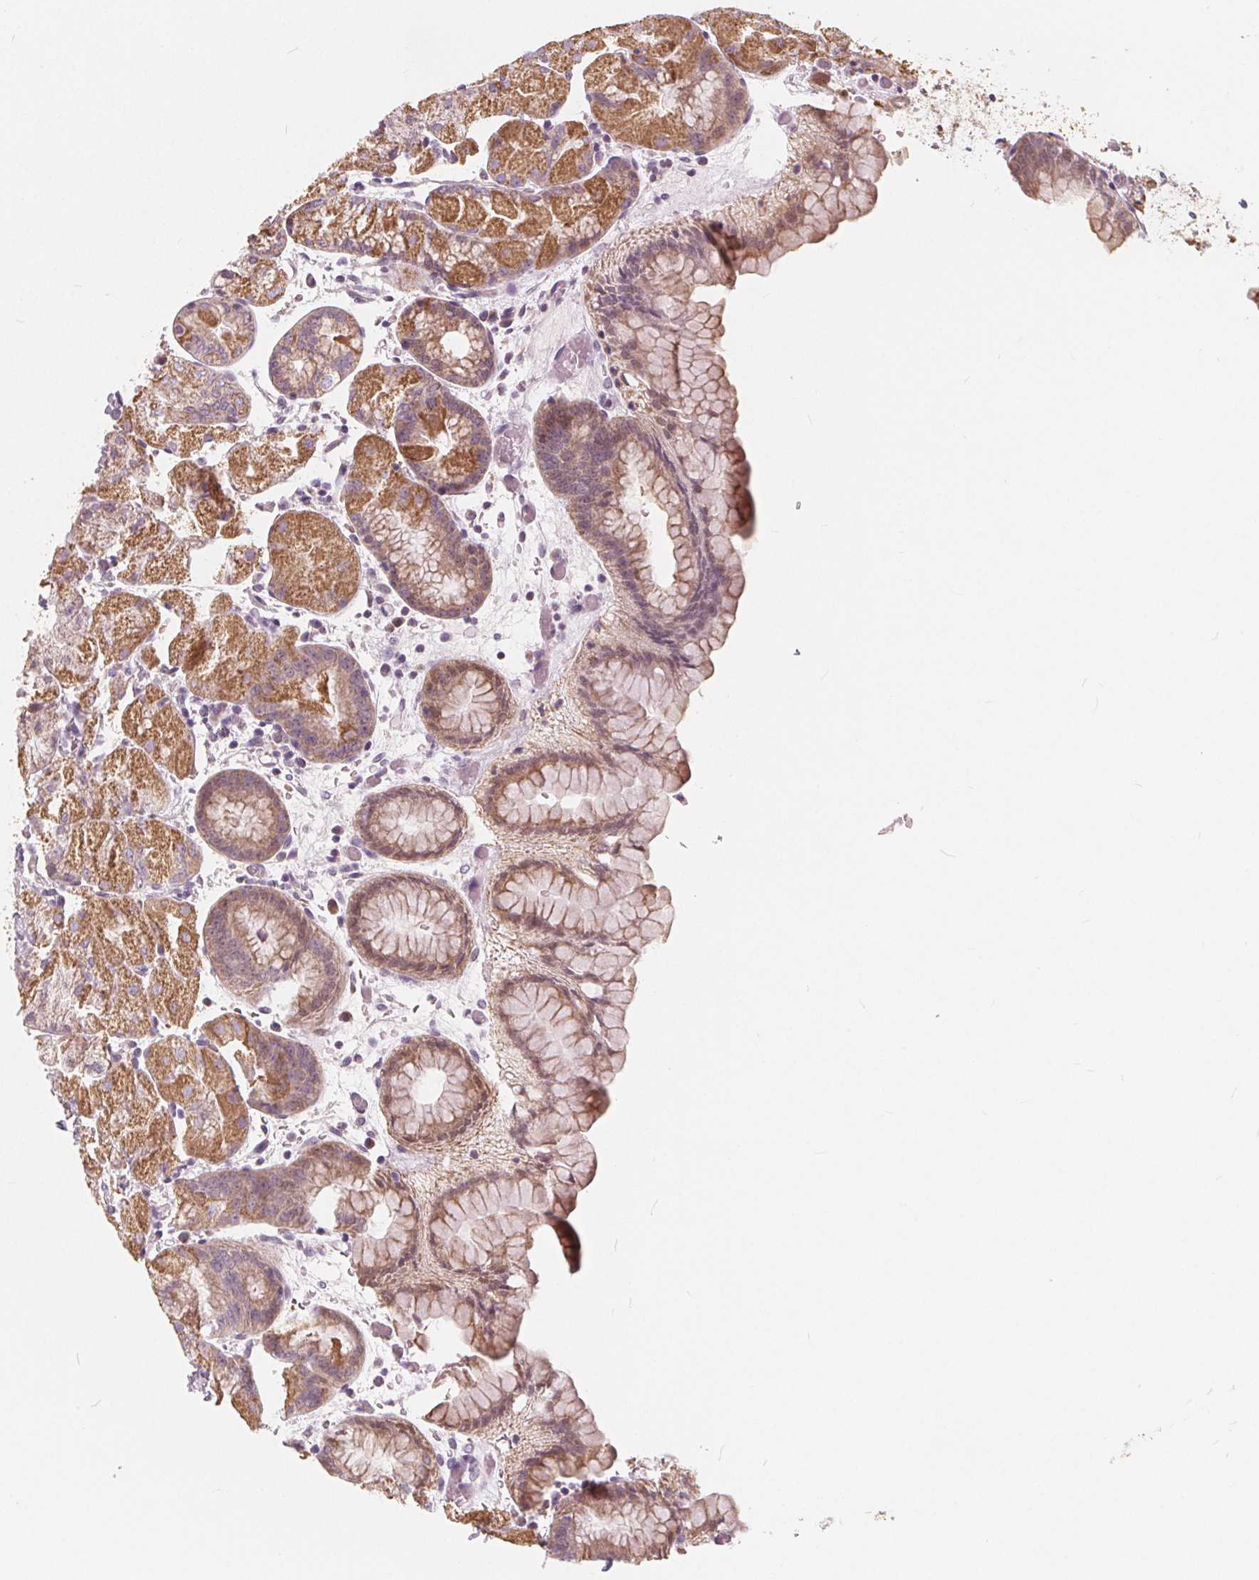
{"staining": {"intensity": "moderate", "quantity": "25%-75%", "location": "cytoplasmic/membranous"}, "tissue": "stomach", "cell_type": "Glandular cells", "image_type": "normal", "snomed": [{"axis": "morphology", "description": "Normal tissue, NOS"}, {"axis": "topography", "description": "Stomach, upper"}, {"axis": "topography", "description": "Stomach"}, {"axis": "topography", "description": "Stomach, lower"}], "caption": "Moderate cytoplasmic/membranous positivity is present in about 25%-75% of glandular cells in normal stomach.", "gene": "NUP210L", "patient": {"sex": "male", "age": 62}}